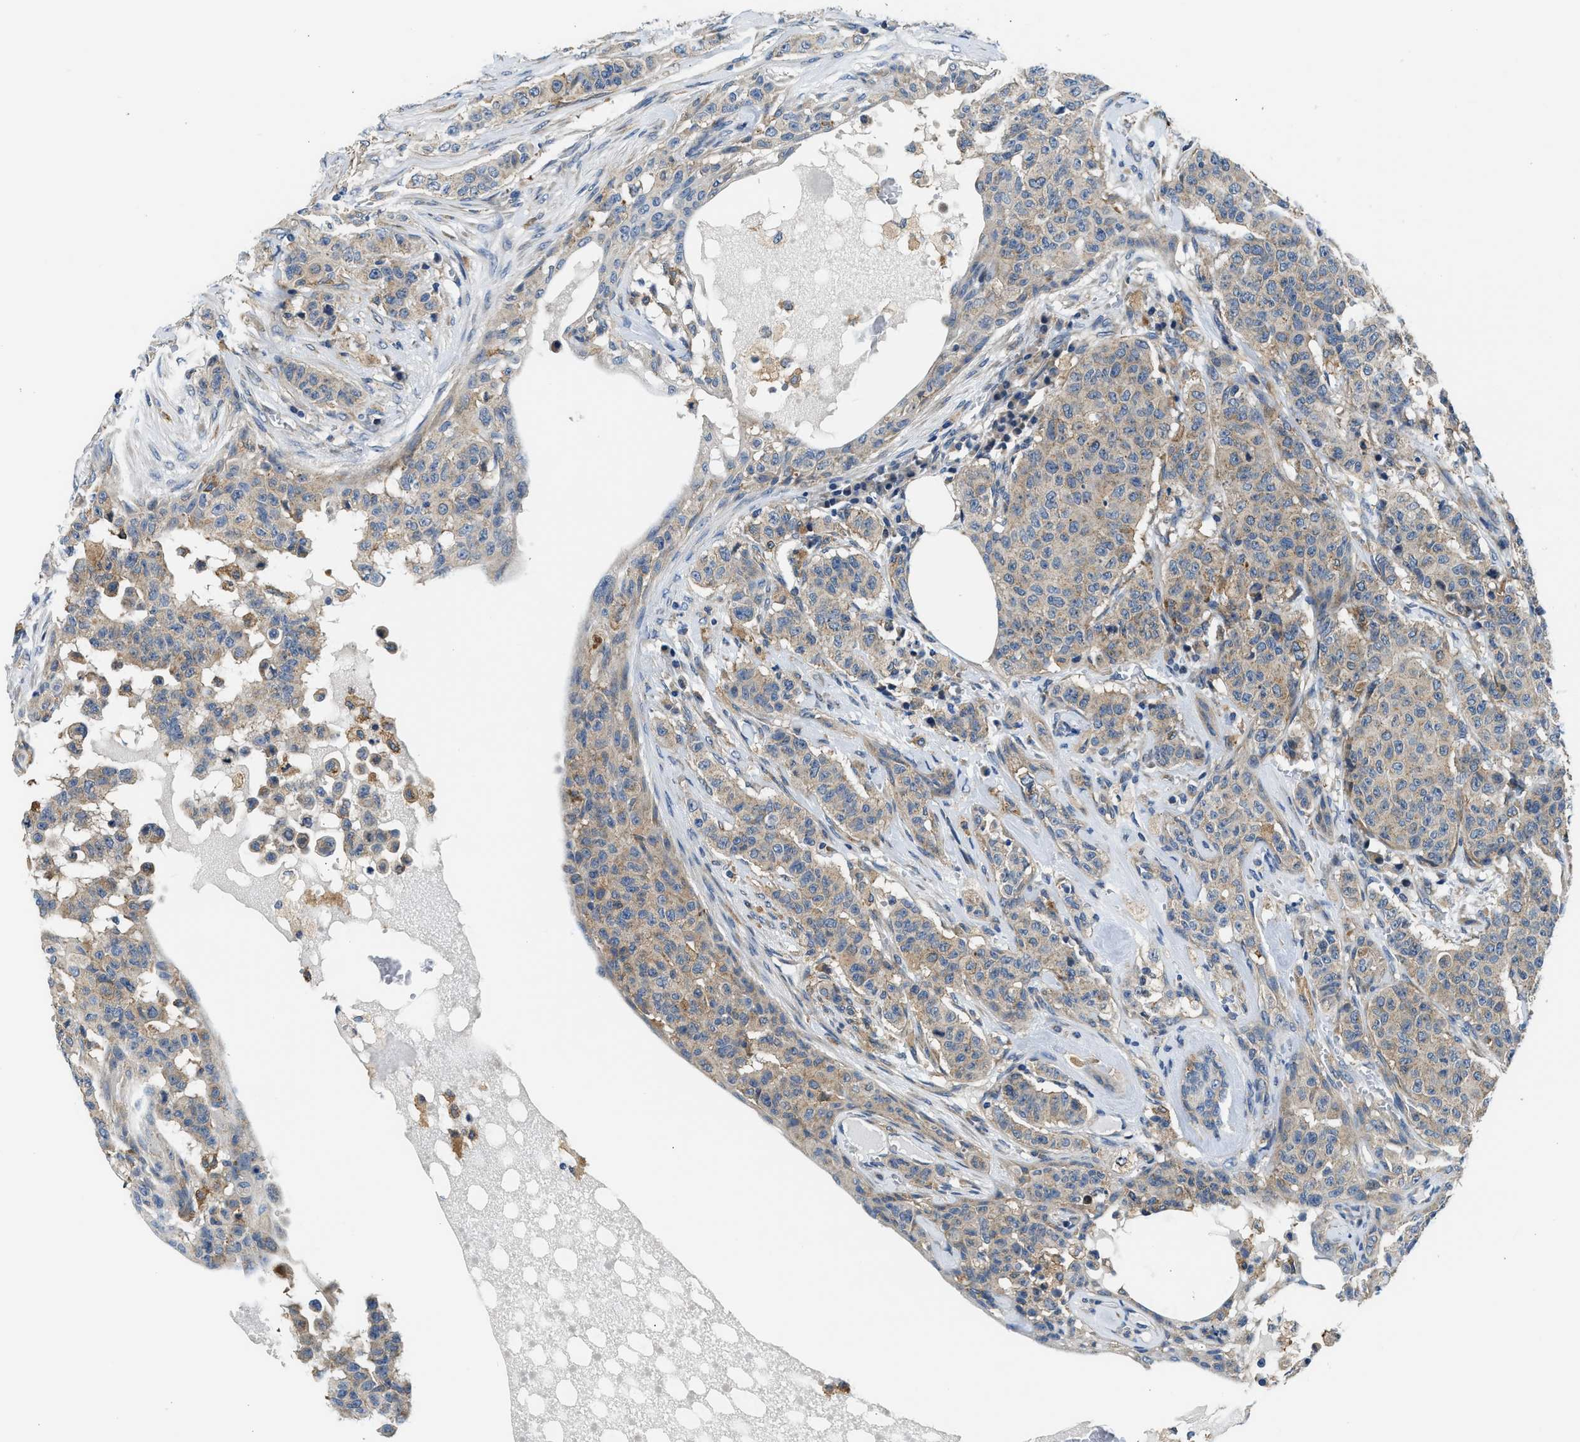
{"staining": {"intensity": "weak", "quantity": ">75%", "location": "cytoplasmic/membranous"}, "tissue": "breast cancer", "cell_type": "Tumor cells", "image_type": "cancer", "snomed": [{"axis": "morphology", "description": "Normal tissue, NOS"}, {"axis": "morphology", "description": "Duct carcinoma"}, {"axis": "topography", "description": "Breast"}], "caption": "Breast cancer stained with a brown dye demonstrates weak cytoplasmic/membranous positive positivity in approximately >75% of tumor cells.", "gene": "LPIN2", "patient": {"sex": "female", "age": 40}}